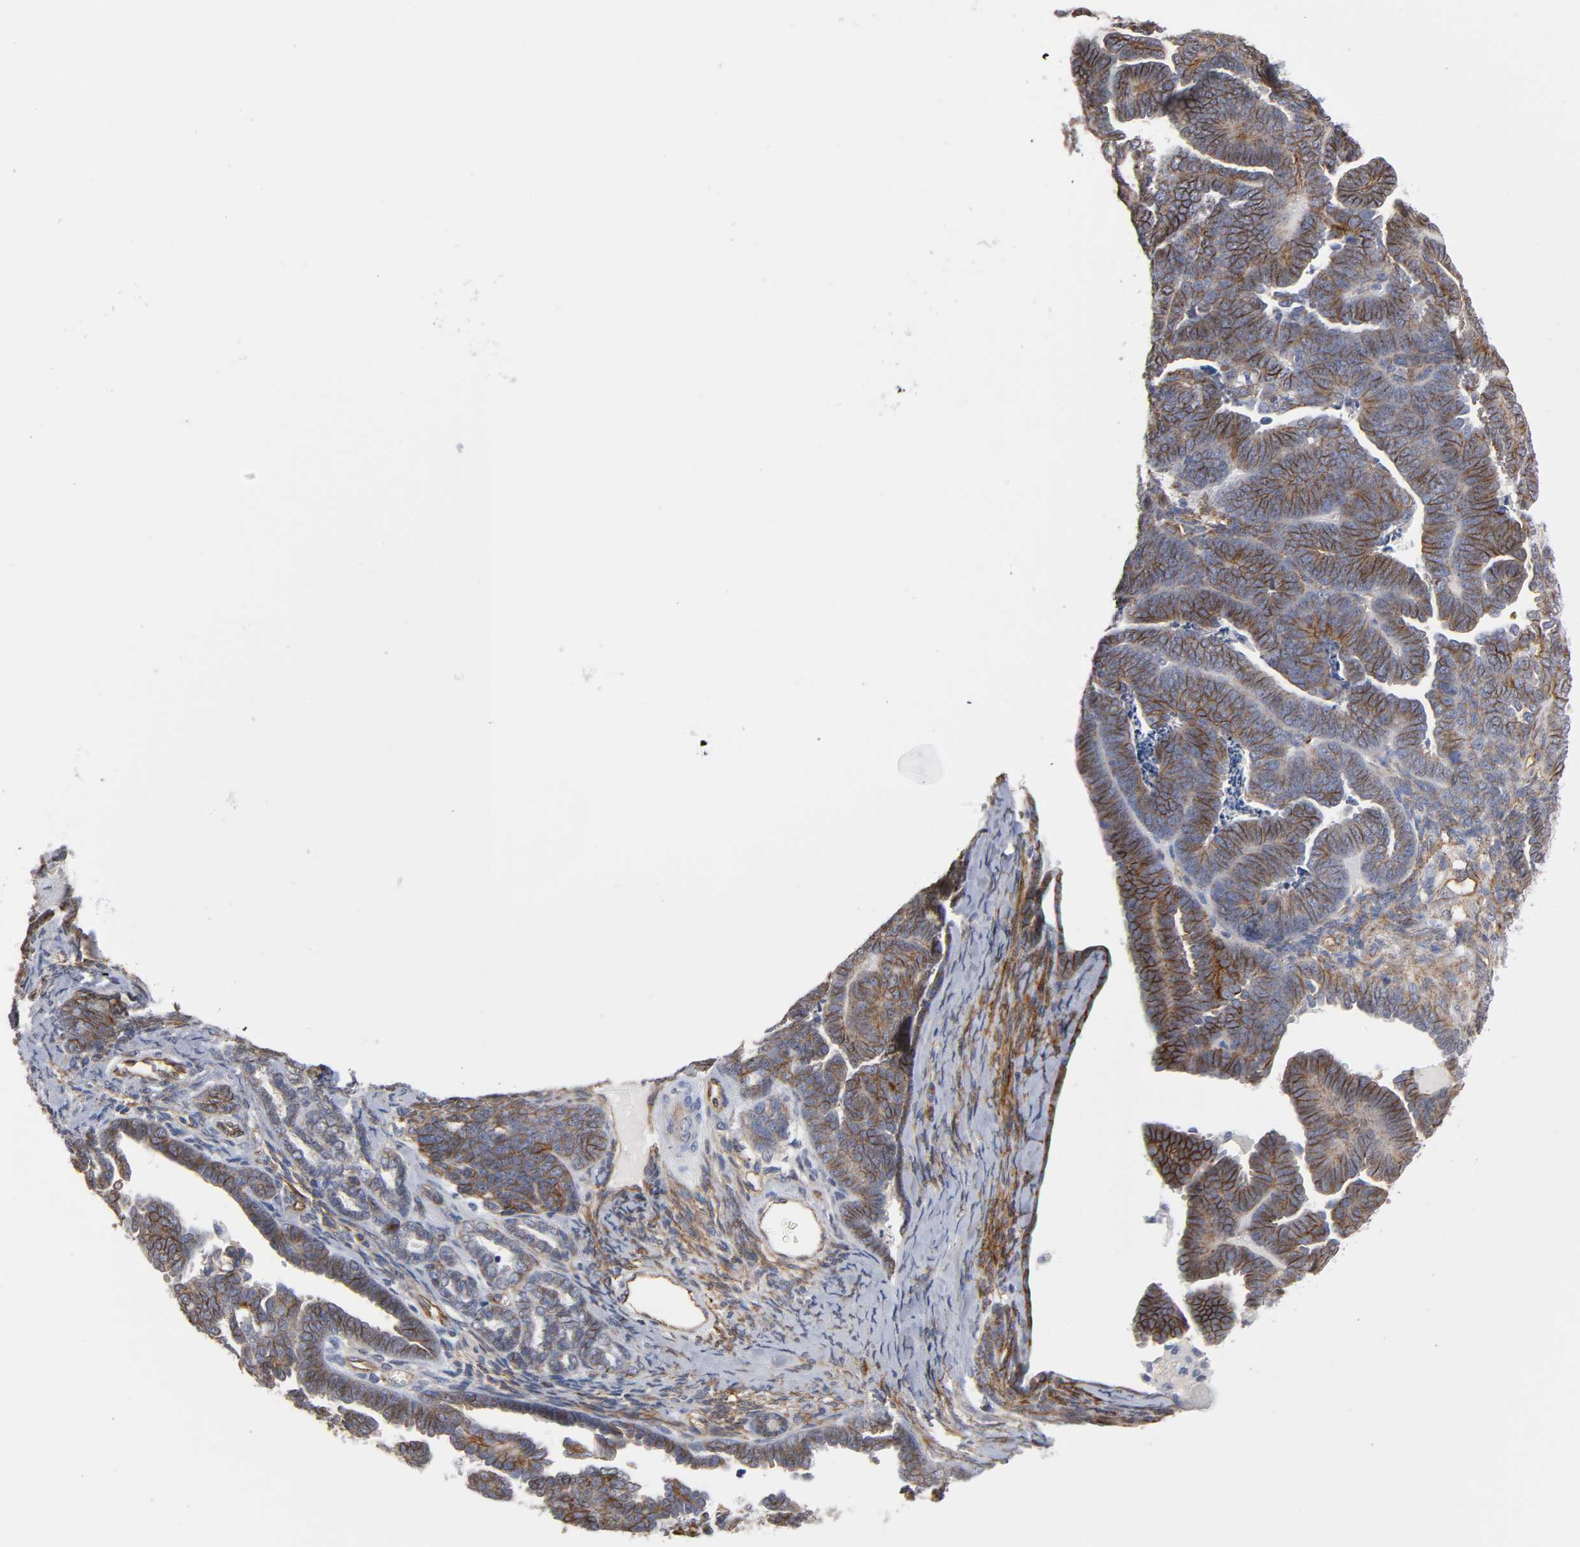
{"staining": {"intensity": "strong", "quantity": ">75%", "location": "cytoplasmic/membranous"}, "tissue": "endometrial cancer", "cell_type": "Tumor cells", "image_type": "cancer", "snomed": [{"axis": "morphology", "description": "Neoplasm, malignant, NOS"}, {"axis": "topography", "description": "Endometrium"}], "caption": "Immunohistochemical staining of endometrial malignant neoplasm demonstrates high levels of strong cytoplasmic/membranous expression in approximately >75% of tumor cells.", "gene": "SPTAN1", "patient": {"sex": "female", "age": 74}}